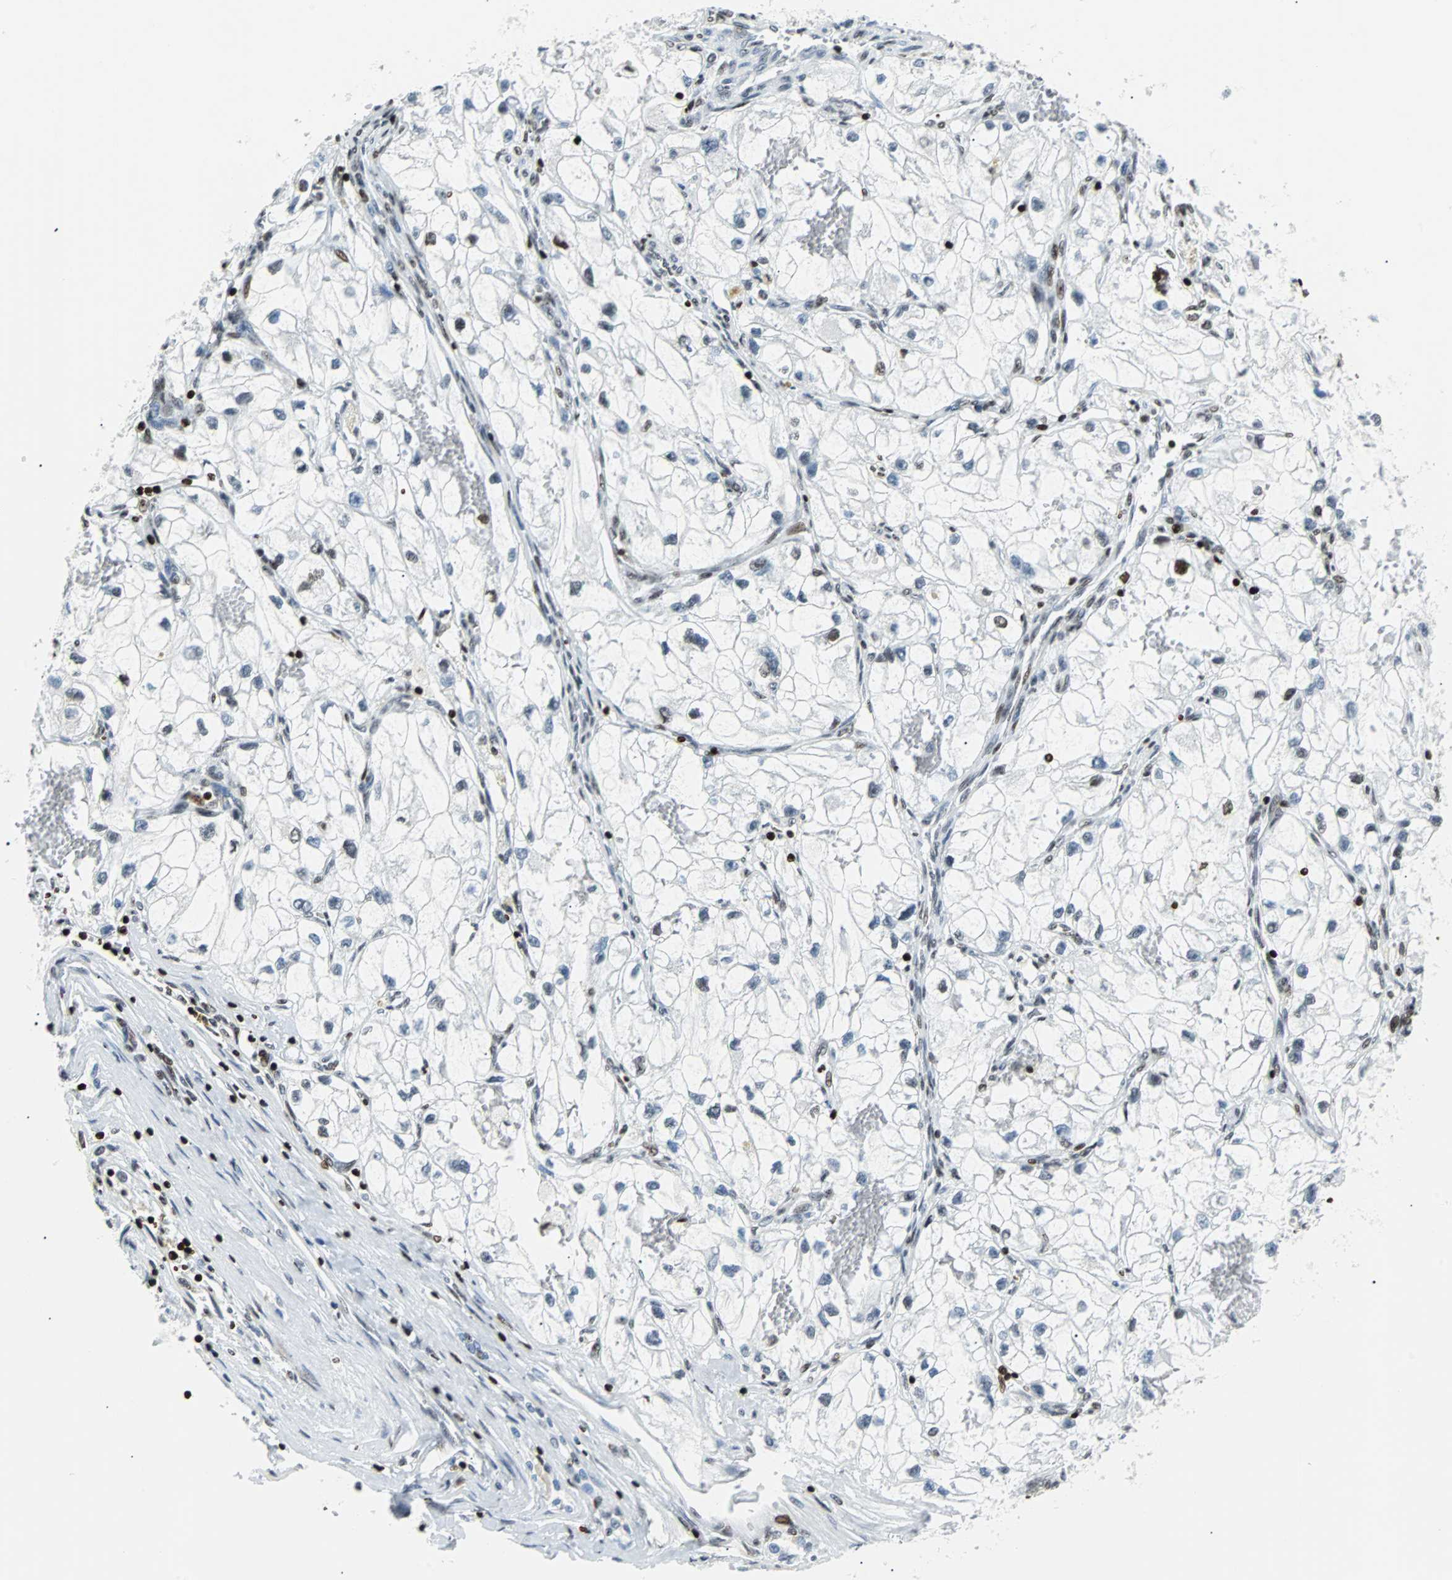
{"staining": {"intensity": "weak", "quantity": "<25%", "location": "nuclear"}, "tissue": "renal cancer", "cell_type": "Tumor cells", "image_type": "cancer", "snomed": [{"axis": "morphology", "description": "Adenocarcinoma, NOS"}, {"axis": "topography", "description": "Kidney"}], "caption": "High magnification brightfield microscopy of renal cancer (adenocarcinoma) stained with DAB (brown) and counterstained with hematoxylin (blue): tumor cells show no significant expression. The staining was performed using DAB (3,3'-diaminobenzidine) to visualize the protein expression in brown, while the nuclei were stained in blue with hematoxylin (Magnification: 20x).", "gene": "ZNF131", "patient": {"sex": "female", "age": 70}}